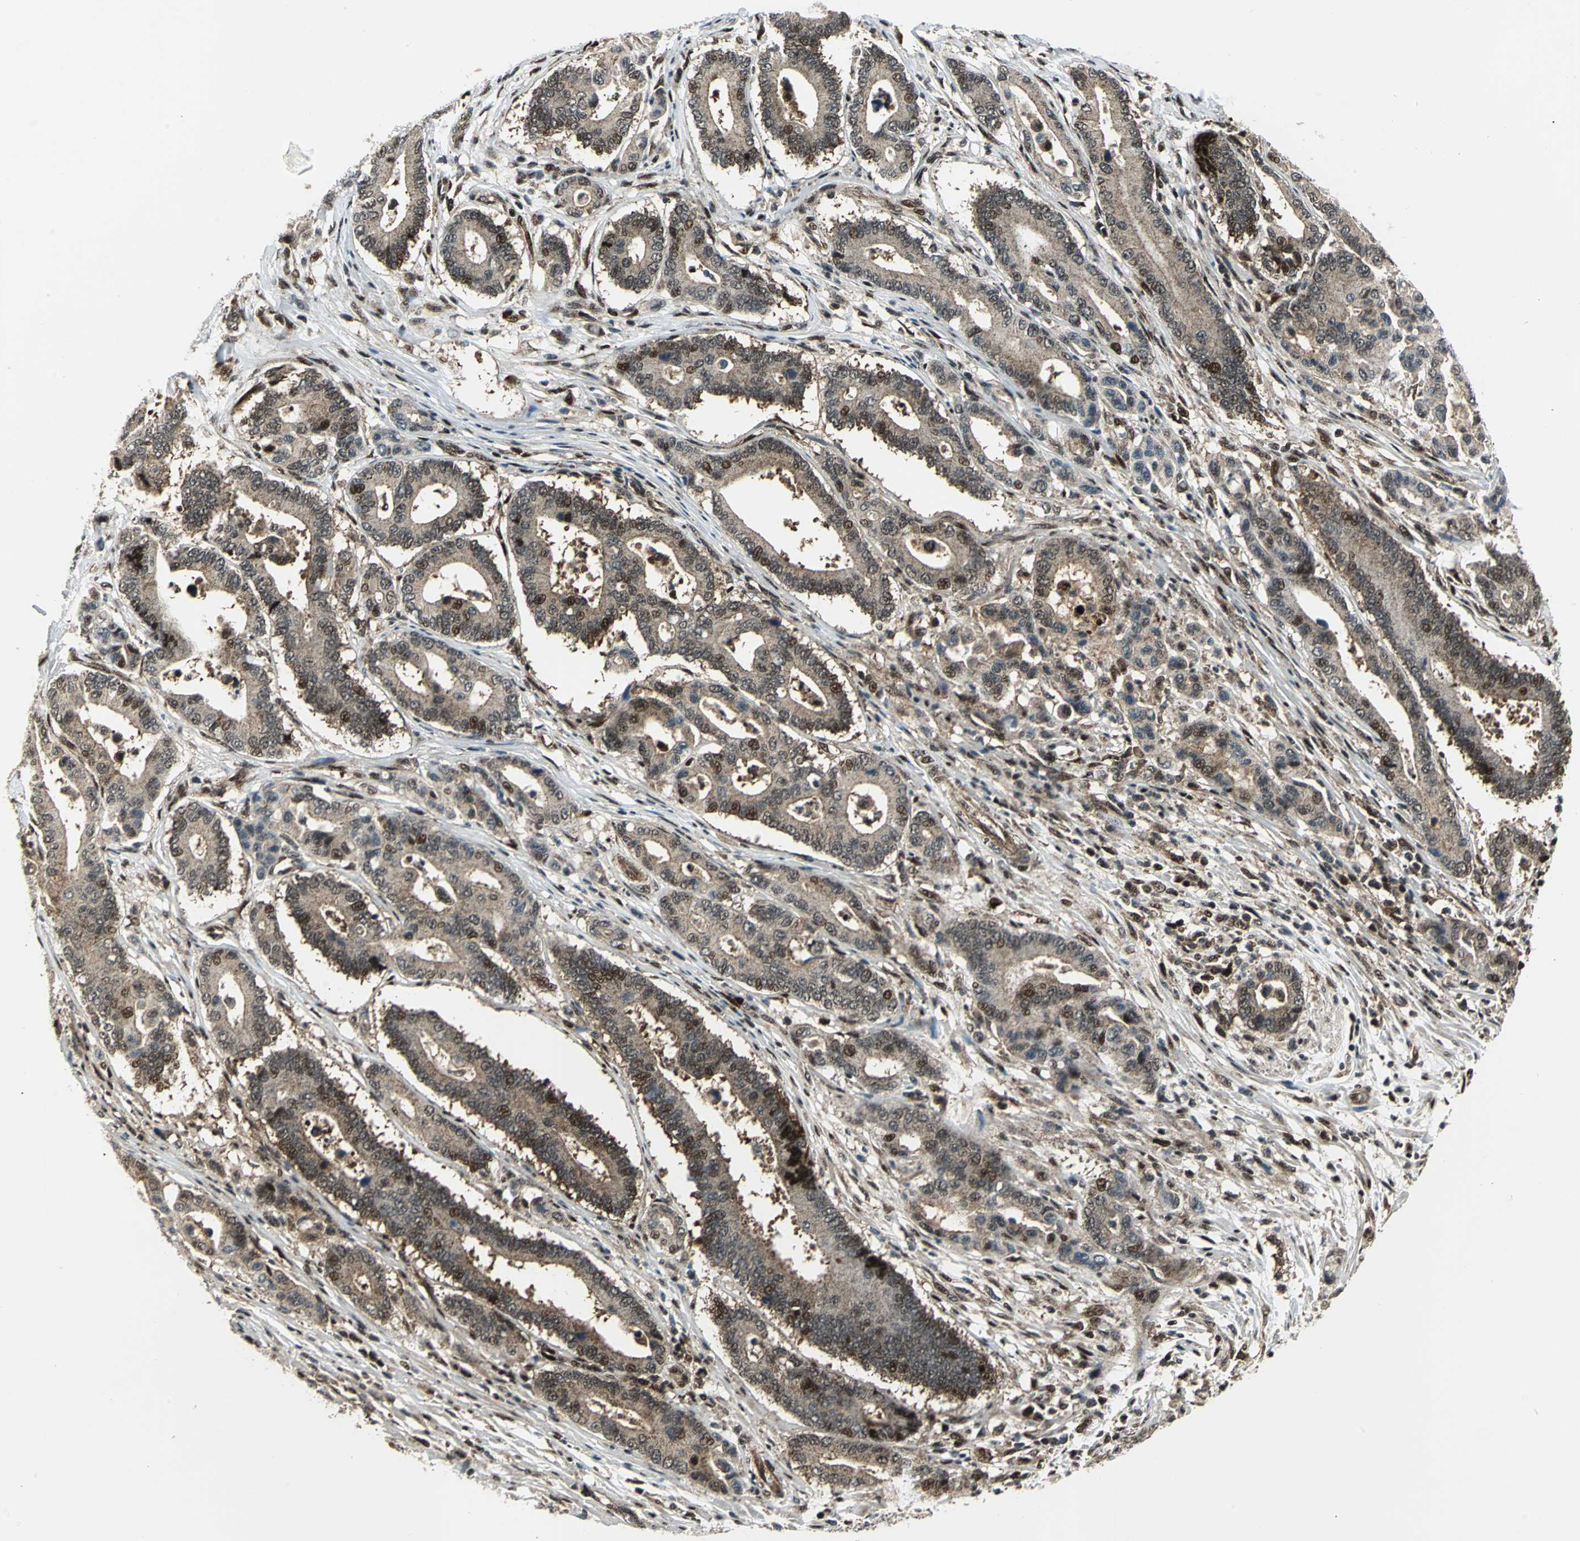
{"staining": {"intensity": "moderate", "quantity": ">75%", "location": "cytoplasmic/membranous,nuclear"}, "tissue": "colorectal cancer", "cell_type": "Tumor cells", "image_type": "cancer", "snomed": [{"axis": "morphology", "description": "Normal tissue, NOS"}, {"axis": "morphology", "description": "Adenocarcinoma, NOS"}, {"axis": "topography", "description": "Colon"}], "caption": "Moderate cytoplasmic/membranous and nuclear protein expression is seen in approximately >75% of tumor cells in colorectal adenocarcinoma.", "gene": "COPS5", "patient": {"sex": "male", "age": 82}}